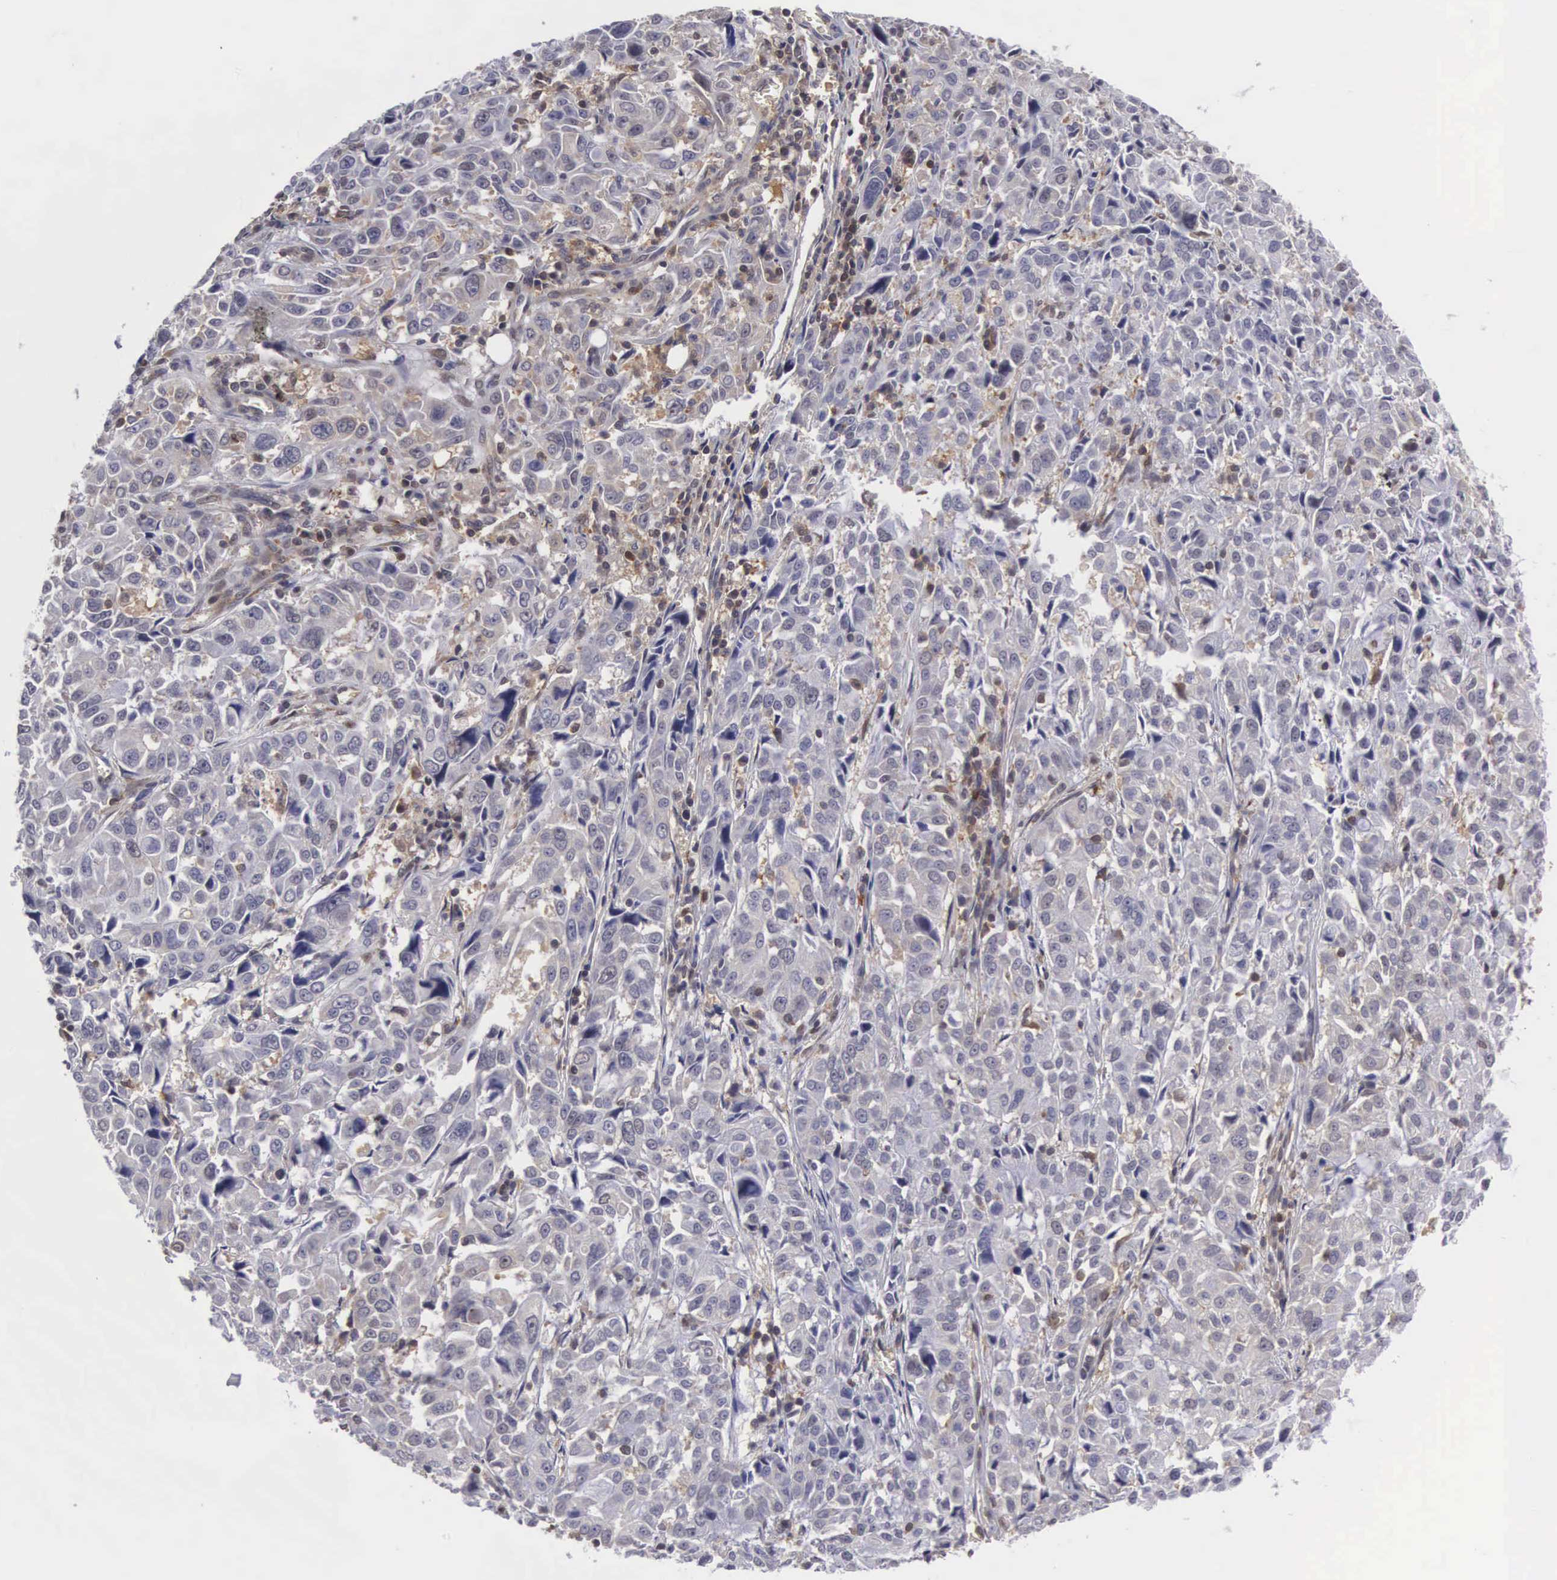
{"staining": {"intensity": "weak", "quantity": "<25%", "location": "cytoplasmic/membranous"}, "tissue": "pancreatic cancer", "cell_type": "Tumor cells", "image_type": "cancer", "snomed": [{"axis": "morphology", "description": "Adenocarcinoma, NOS"}, {"axis": "topography", "description": "Pancreas"}], "caption": "Immunohistochemical staining of human pancreatic adenocarcinoma exhibits no significant expression in tumor cells.", "gene": "ADSL", "patient": {"sex": "female", "age": 52}}